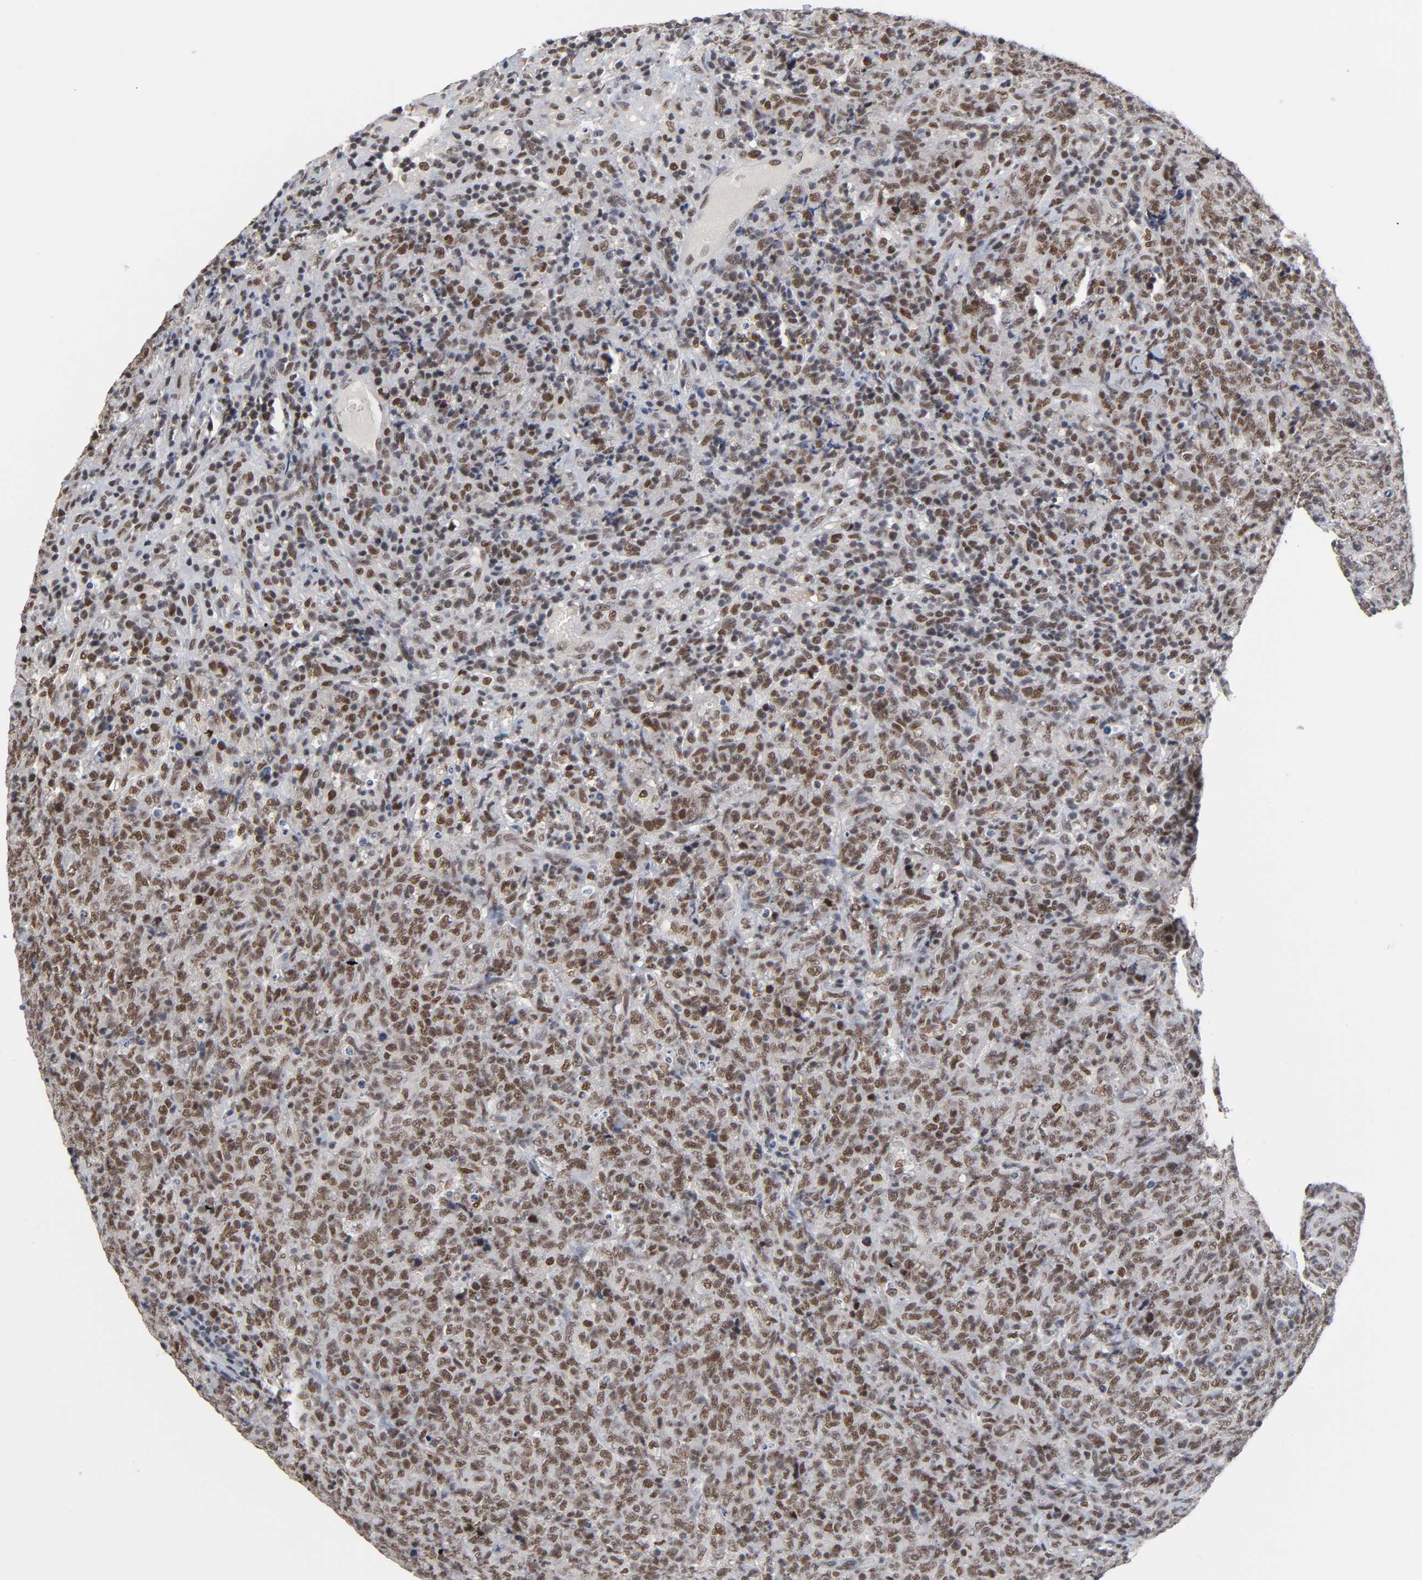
{"staining": {"intensity": "moderate", "quantity": ">75%", "location": "nuclear"}, "tissue": "lymphoma", "cell_type": "Tumor cells", "image_type": "cancer", "snomed": [{"axis": "morphology", "description": "Malignant lymphoma, non-Hodgkin's type, High grade"}, {"axis": "topography", "description": "Tonsil"}], "caption": "Tumor cells show moderate nuclear staining in about >75% of cells in malignant lymphoma, non-Hodgkin's type (high-grade).", "gene": "TRIM33", "patient": {"sex": "female", "age": 36}}